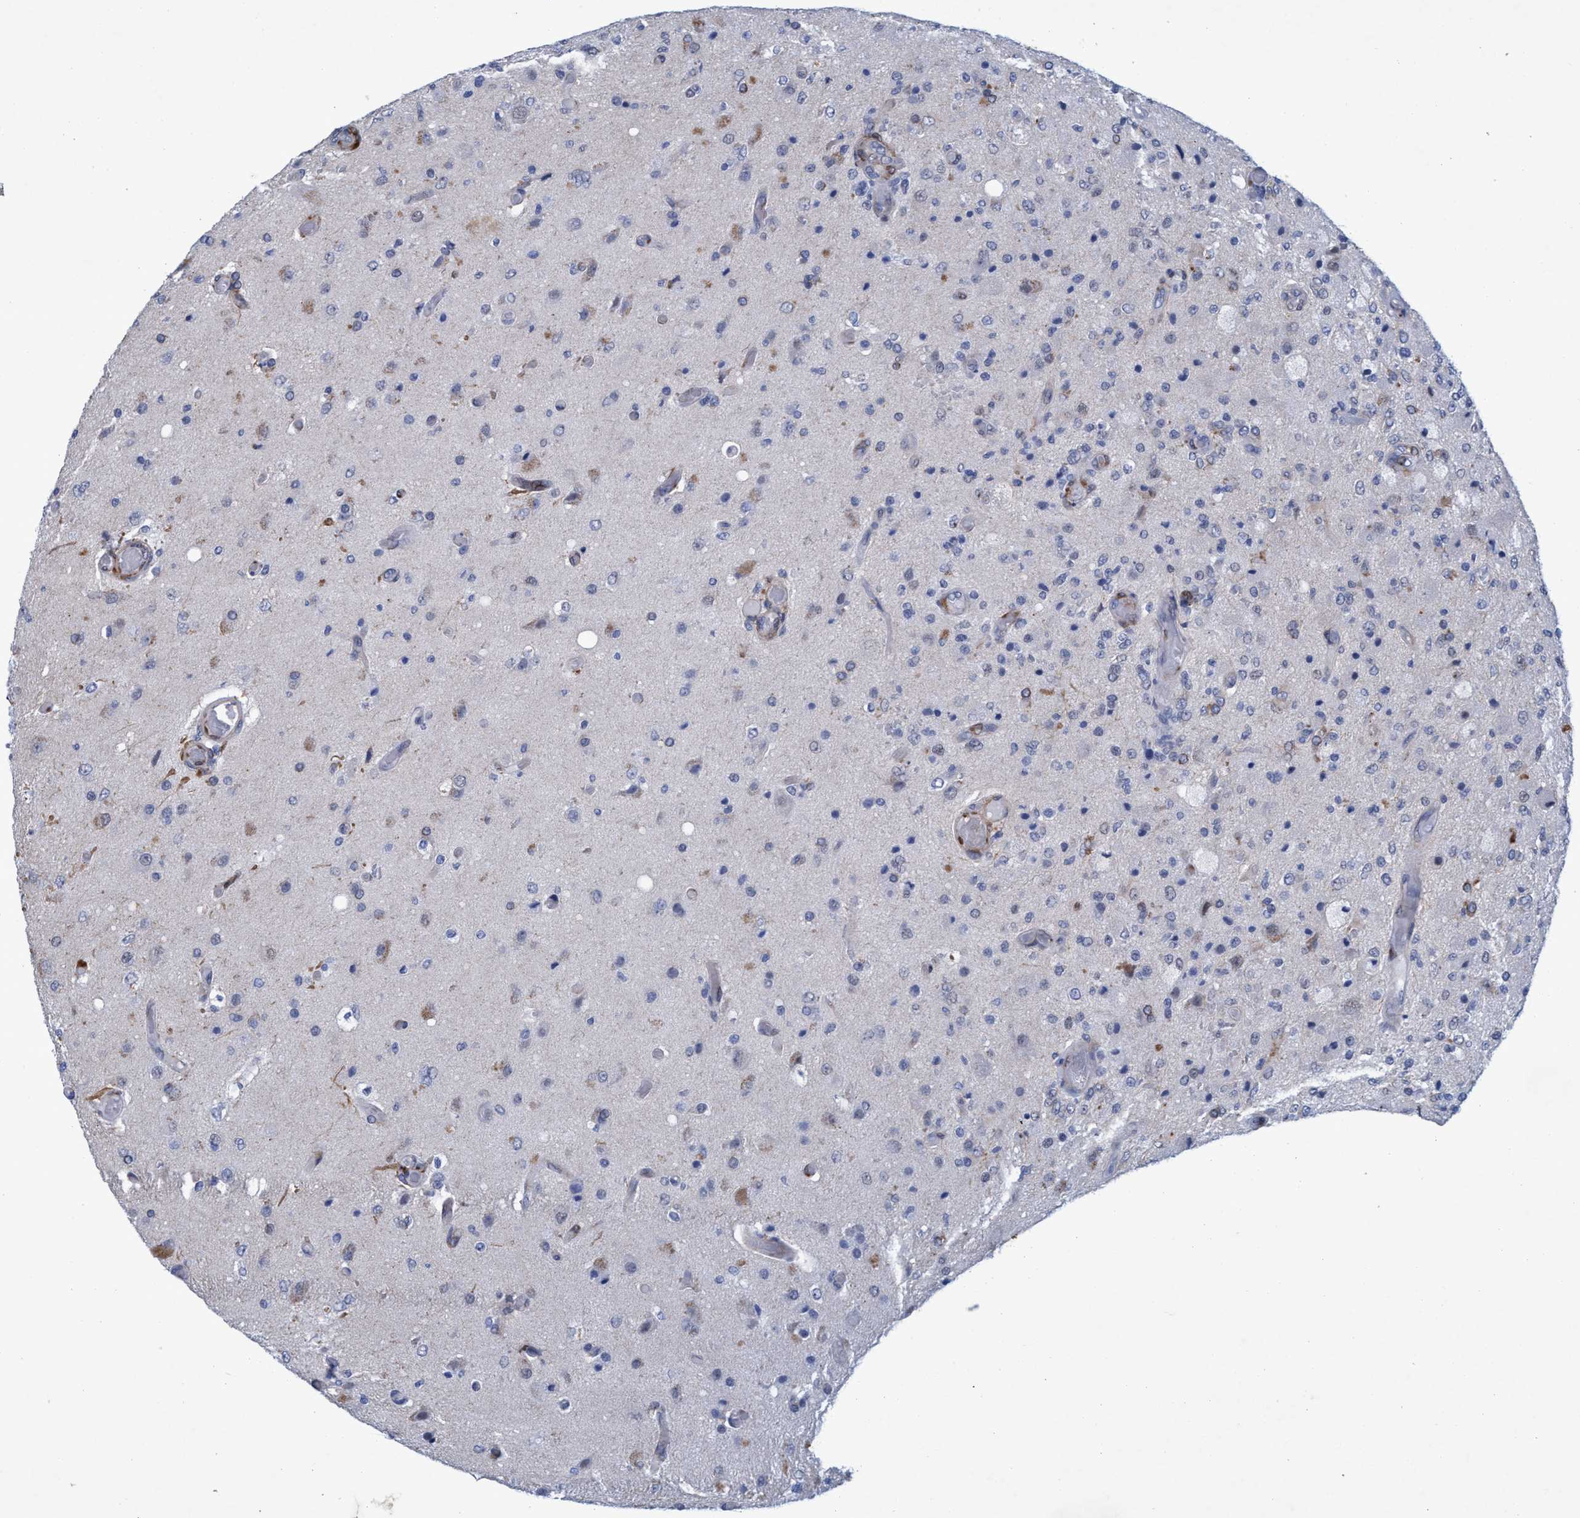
{"staining": {"intensity": "weak", "quantity": "<25%", "location": "cytoplasmic/membranous"}, "tissue": "glioma", "cell_type": "Tumor cells", "image_type": "cancer", "snomed": [{"axis": "morphology", "description": "Normal tissue, NOS"}, {"axis": "morphology", "description": "Glioma, malignant, High grade"}, {"axis": "topography", "description": "Cerebral cortex"}], "caption": "This is an IHC histopathology image of high-grade glioma (malignant). There is no positivity in tumor cells.", "gene": "SLC43A2", "patient": {"sex": "male", "age": 77}}